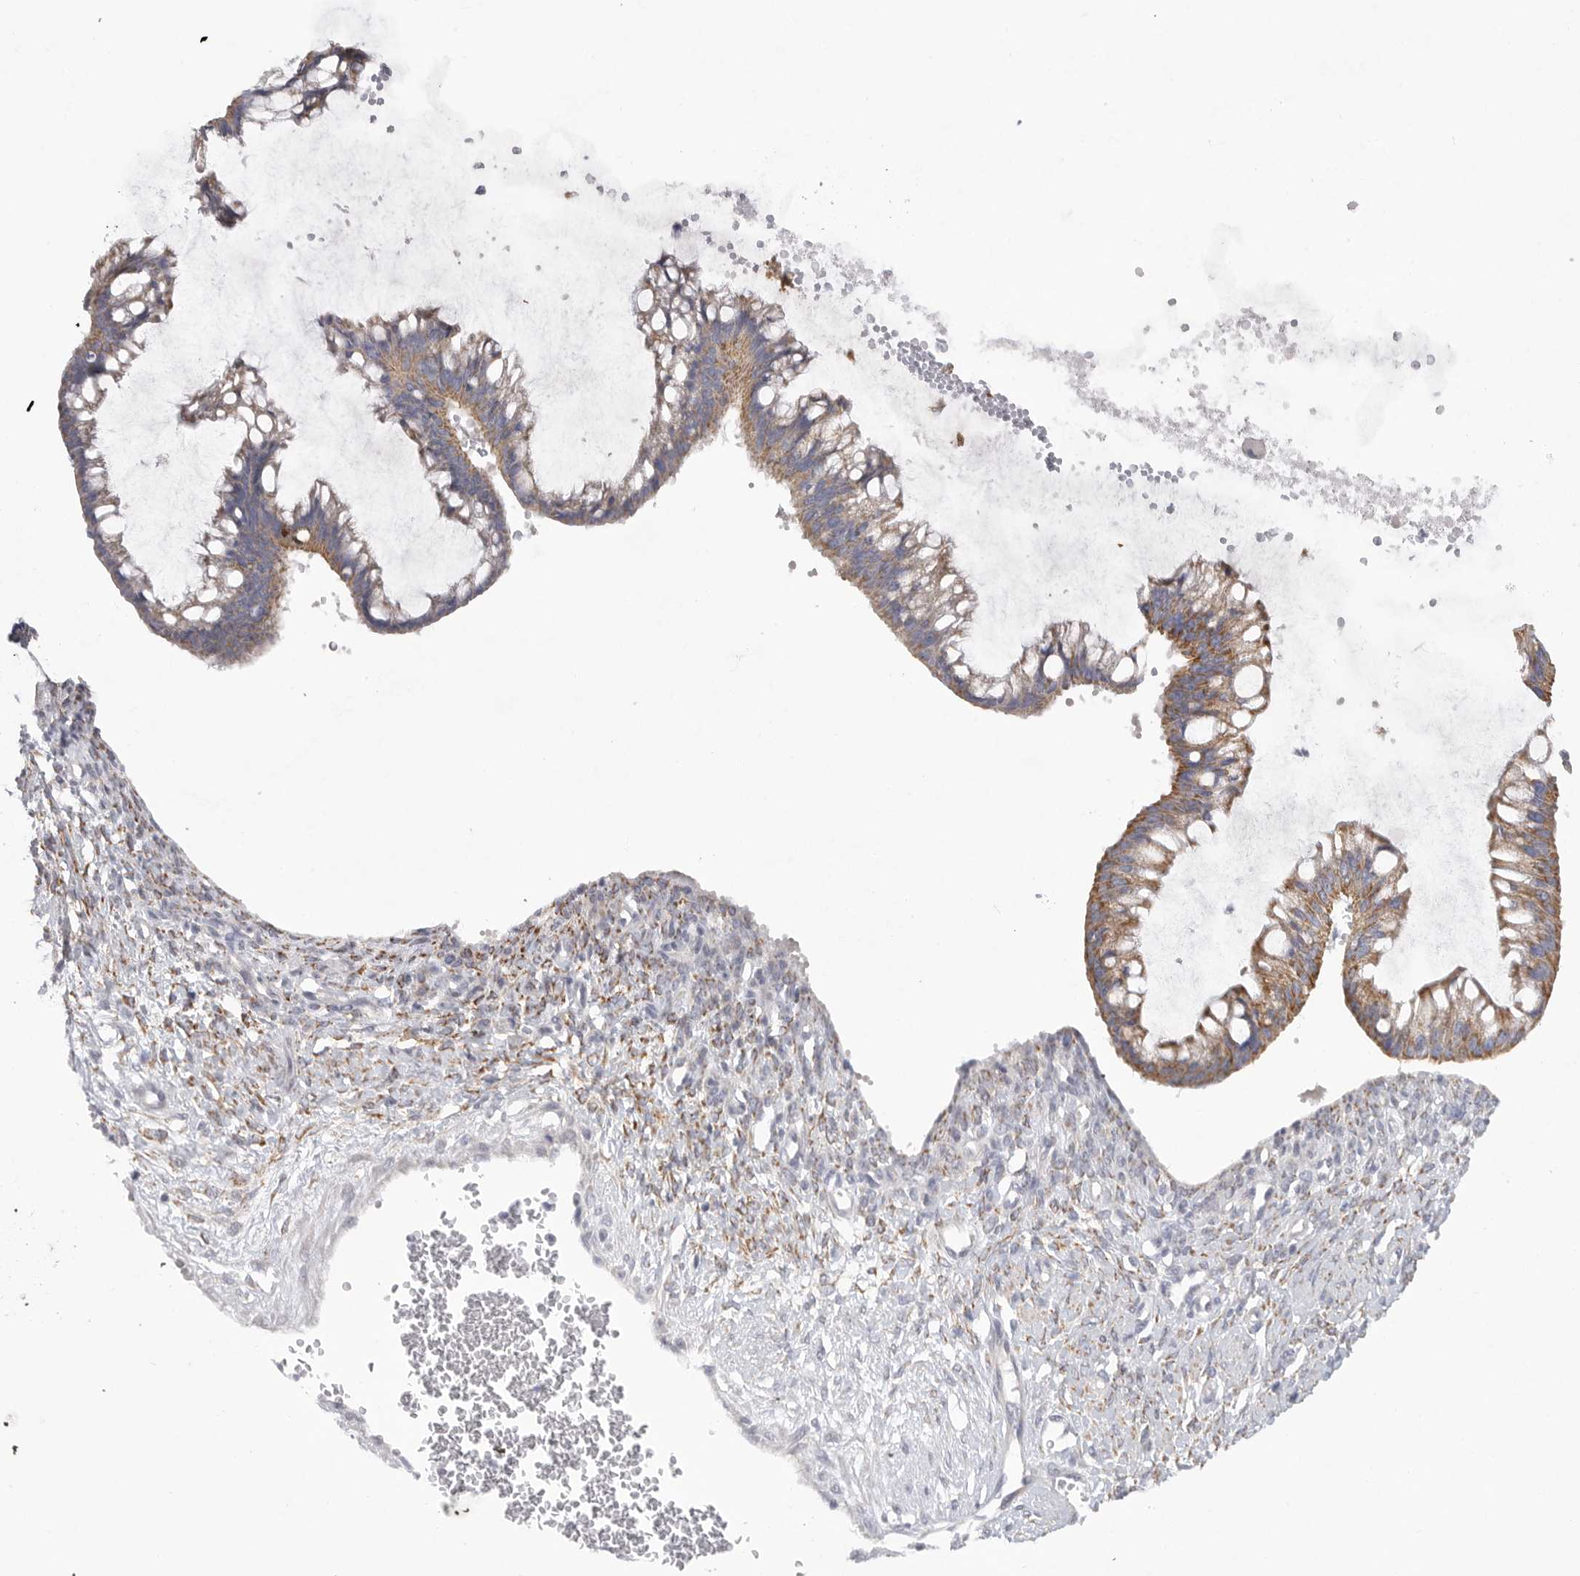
{"staining": {"intensity": "moderate", "quantity": ">75%", "location": "cytoplasmic/membranous"}, "tissue": "ovarian cancer", "cell_type": "Tumor cells", "image_type": "cancer", "snomed": [{"axis": "morphology", "description": "Cystadenocarcinoma, mucinous, NOS"}, {"axis": "topography", "description": "Ovary"}], "caption": "A micrograph of human ovarian cancer (mucinous cystadenocarcinoma) stained for a protein demonstrates moderate cytoplasmic/membranous brown staining in tumor cells. (DAB IHC, brown staining for protein, blue staining for nuclei).", "gene": "ELP3", "patient": {"sex": "female", "age": 73}}